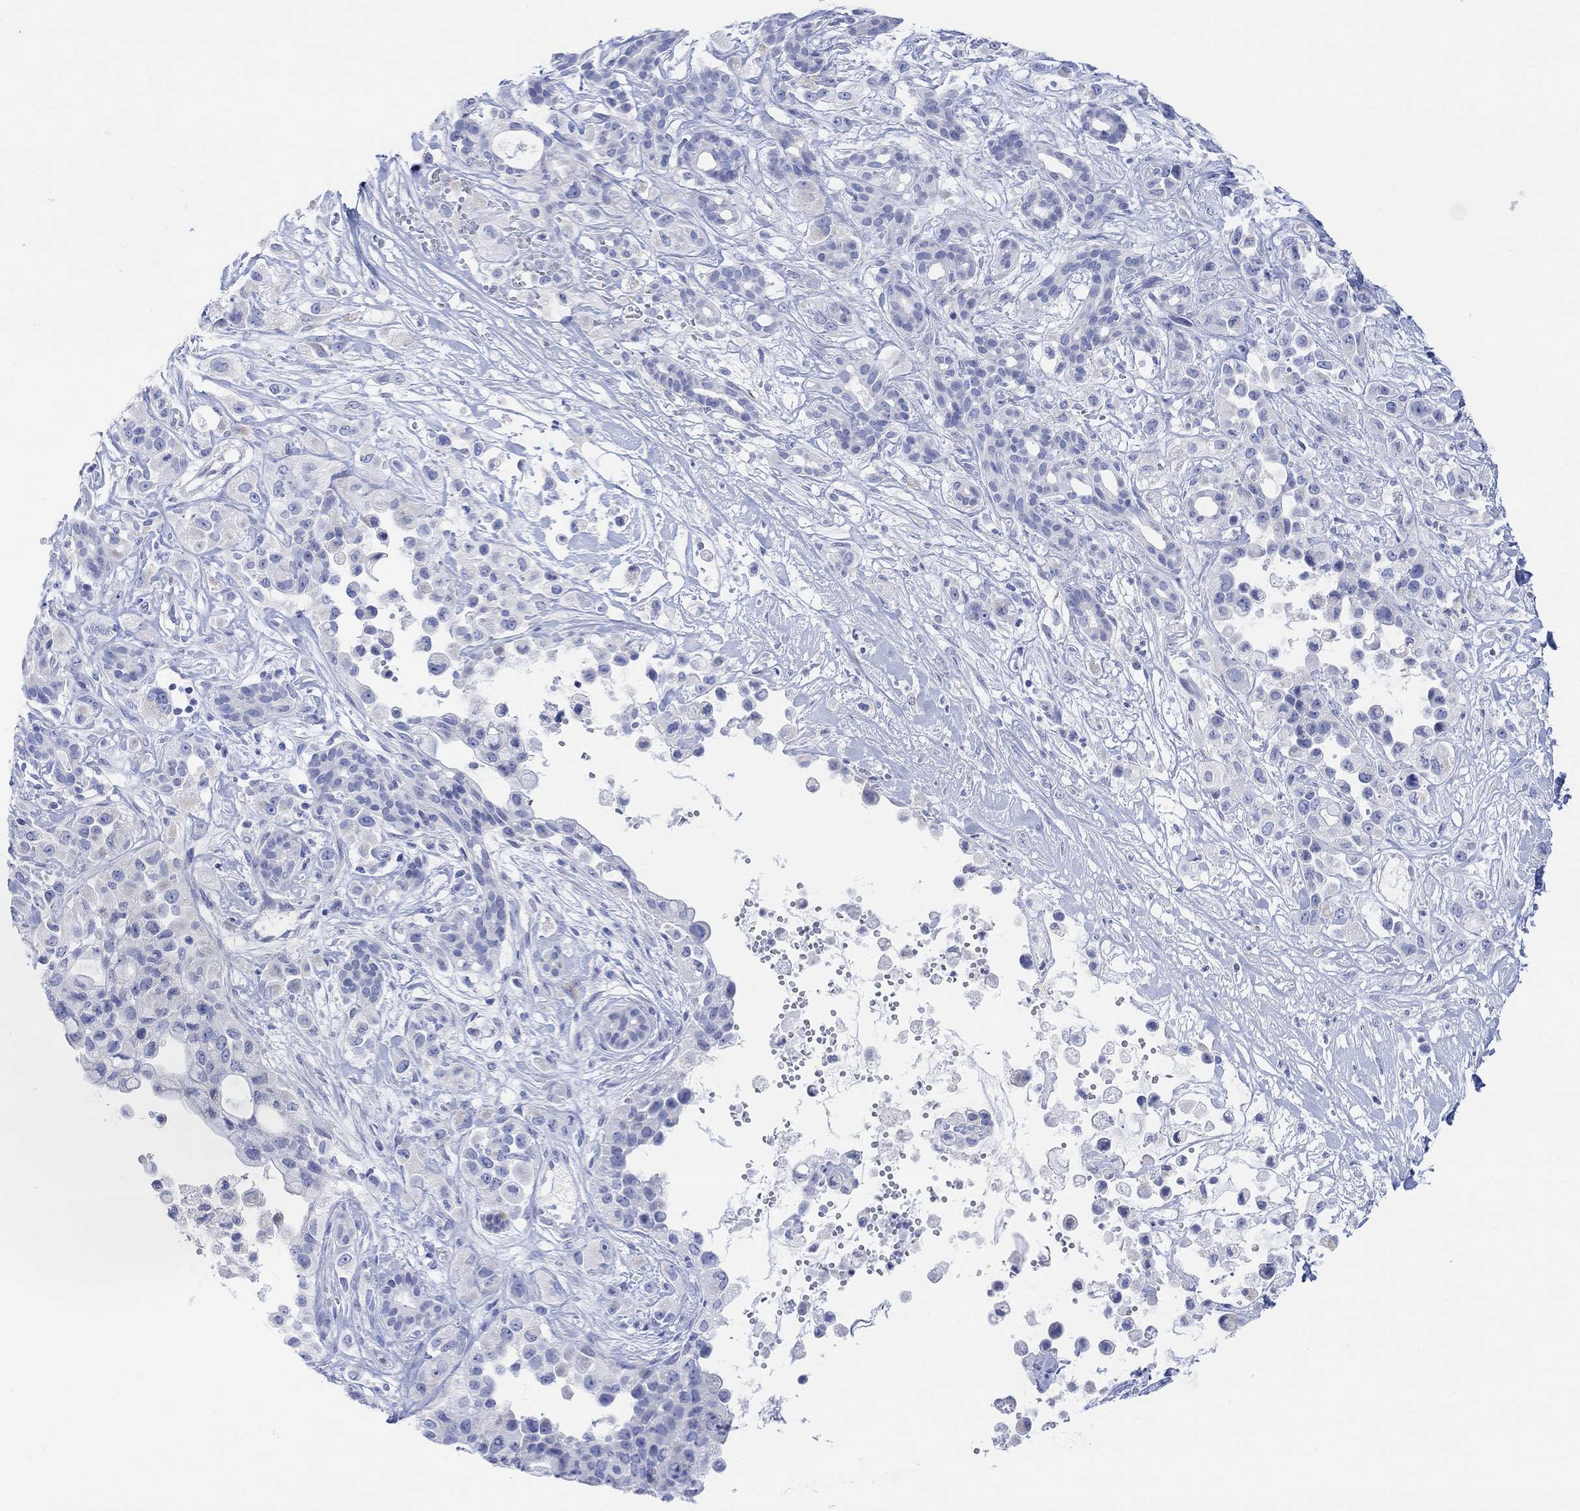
{"staining": {"intensity": "negative", "quantity": "none", "location": "none"}, "tissue": "pancreatic cancer", "cell_type": "Tumor cells", "image_type": "cancer", "snomed": [{"axis": "morphology", "description": "Adenocarcinoma, NOS"}, {"axis": "topography", "description": "Pancreas"}], "caption": "Immunohistochemistry (IHC) of human pancreatic adenocarcinoma shows no staining in tumor cells.", "gene": "GNG13", "patient": {"sex": "male", "age": 44}}